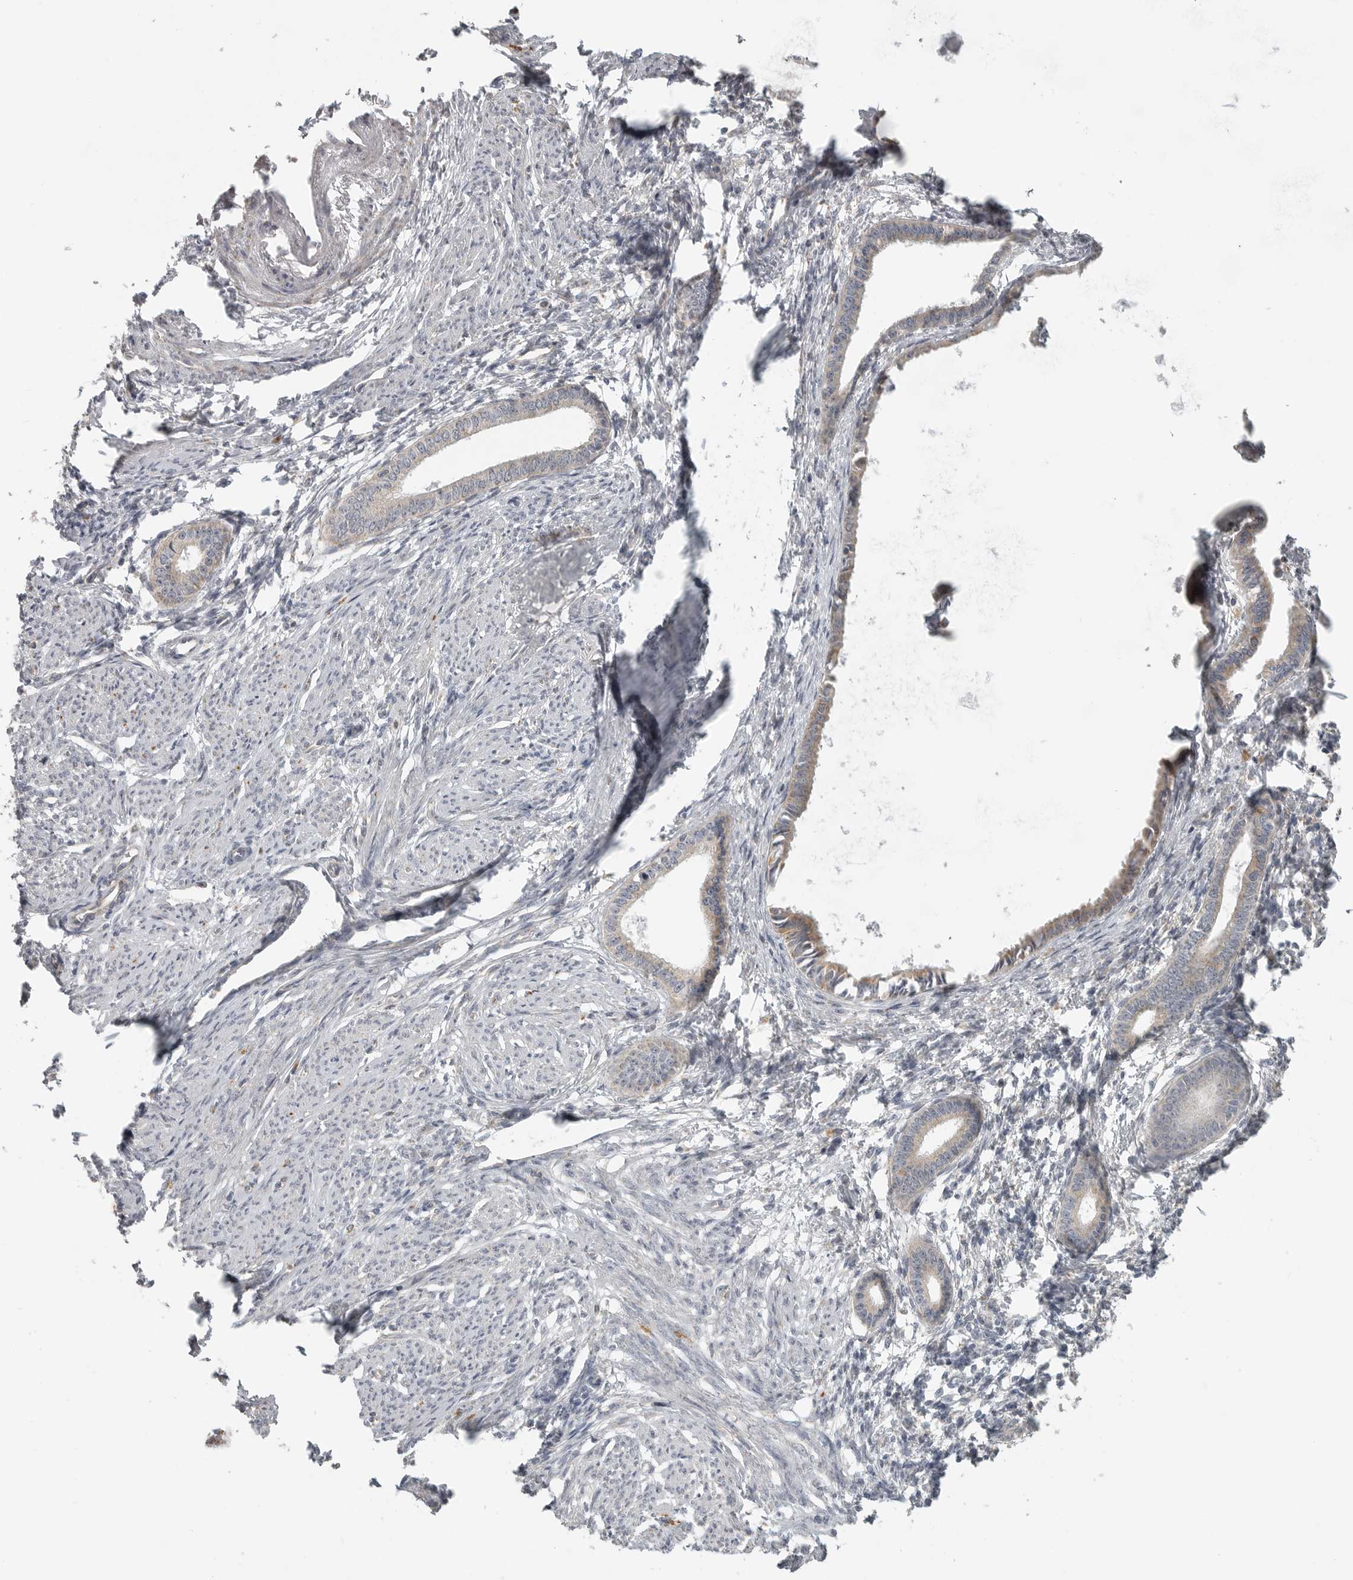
{"staining": {"intensity": "negative", "quantity": "none", "location": "none"}, "tissue": "endometrium", "cell_type": "Cells in endometrial stroma", "image_type": "normal", "snomed": [{"axis": "morphology", "description": "Normal tissue, NOS"}, {"axis": "topography", "description": "Endometrium"}], "caption": "Immunohistochemical staining of normal human endometrium demonstrates no significant staining in cells in endometrial stroma. Nuclei are stained in blue.", "gene": "RXFP3", "patient": {"sex": "female", "age": 56}}